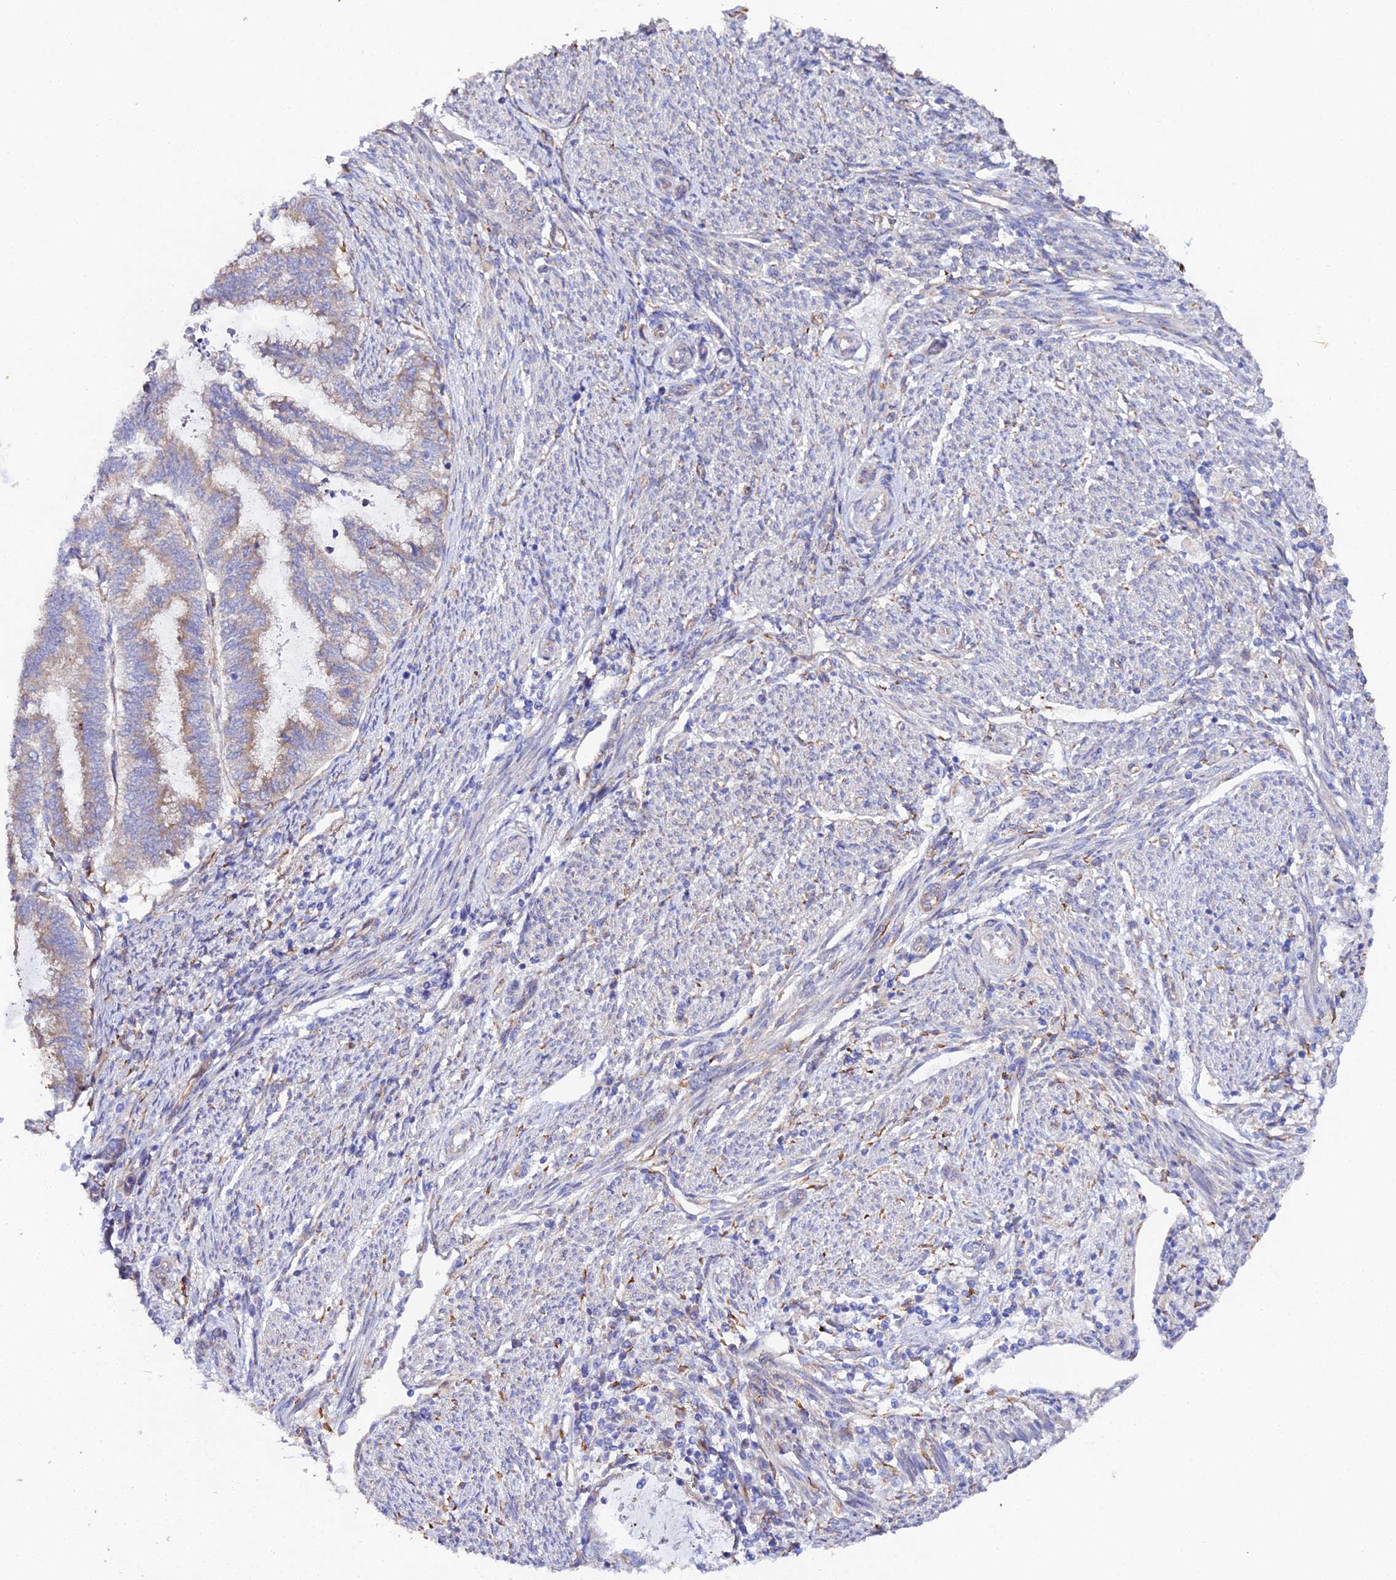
{"staining": {"intensity": "moderate", "quantity": "<25%", "location": "cytoplasmic/membranous"}, "tissue": "endometrial cancer", "cell_type": "Tumor cells", "image_type": "cancer", "snomed": [{"axis": "morphology", "description": "Adenocarcinoma, NOS"}, {"axis": "topography", "description": "Endometrium"}], "caption": "Immunohistochemistry micrograph of neoplastic tissue: human adenocarcinoma (endometrial) stained using immunohistochemistry (IHC) reveals low levels of moderate protein expression localized specifically in the cytoplasmic/membranous of tumor cells, appearing as a cytoplasmic/membranous brown color.", "gene": "CFAP45", "patient": {"sex": "female", "age": 79}}